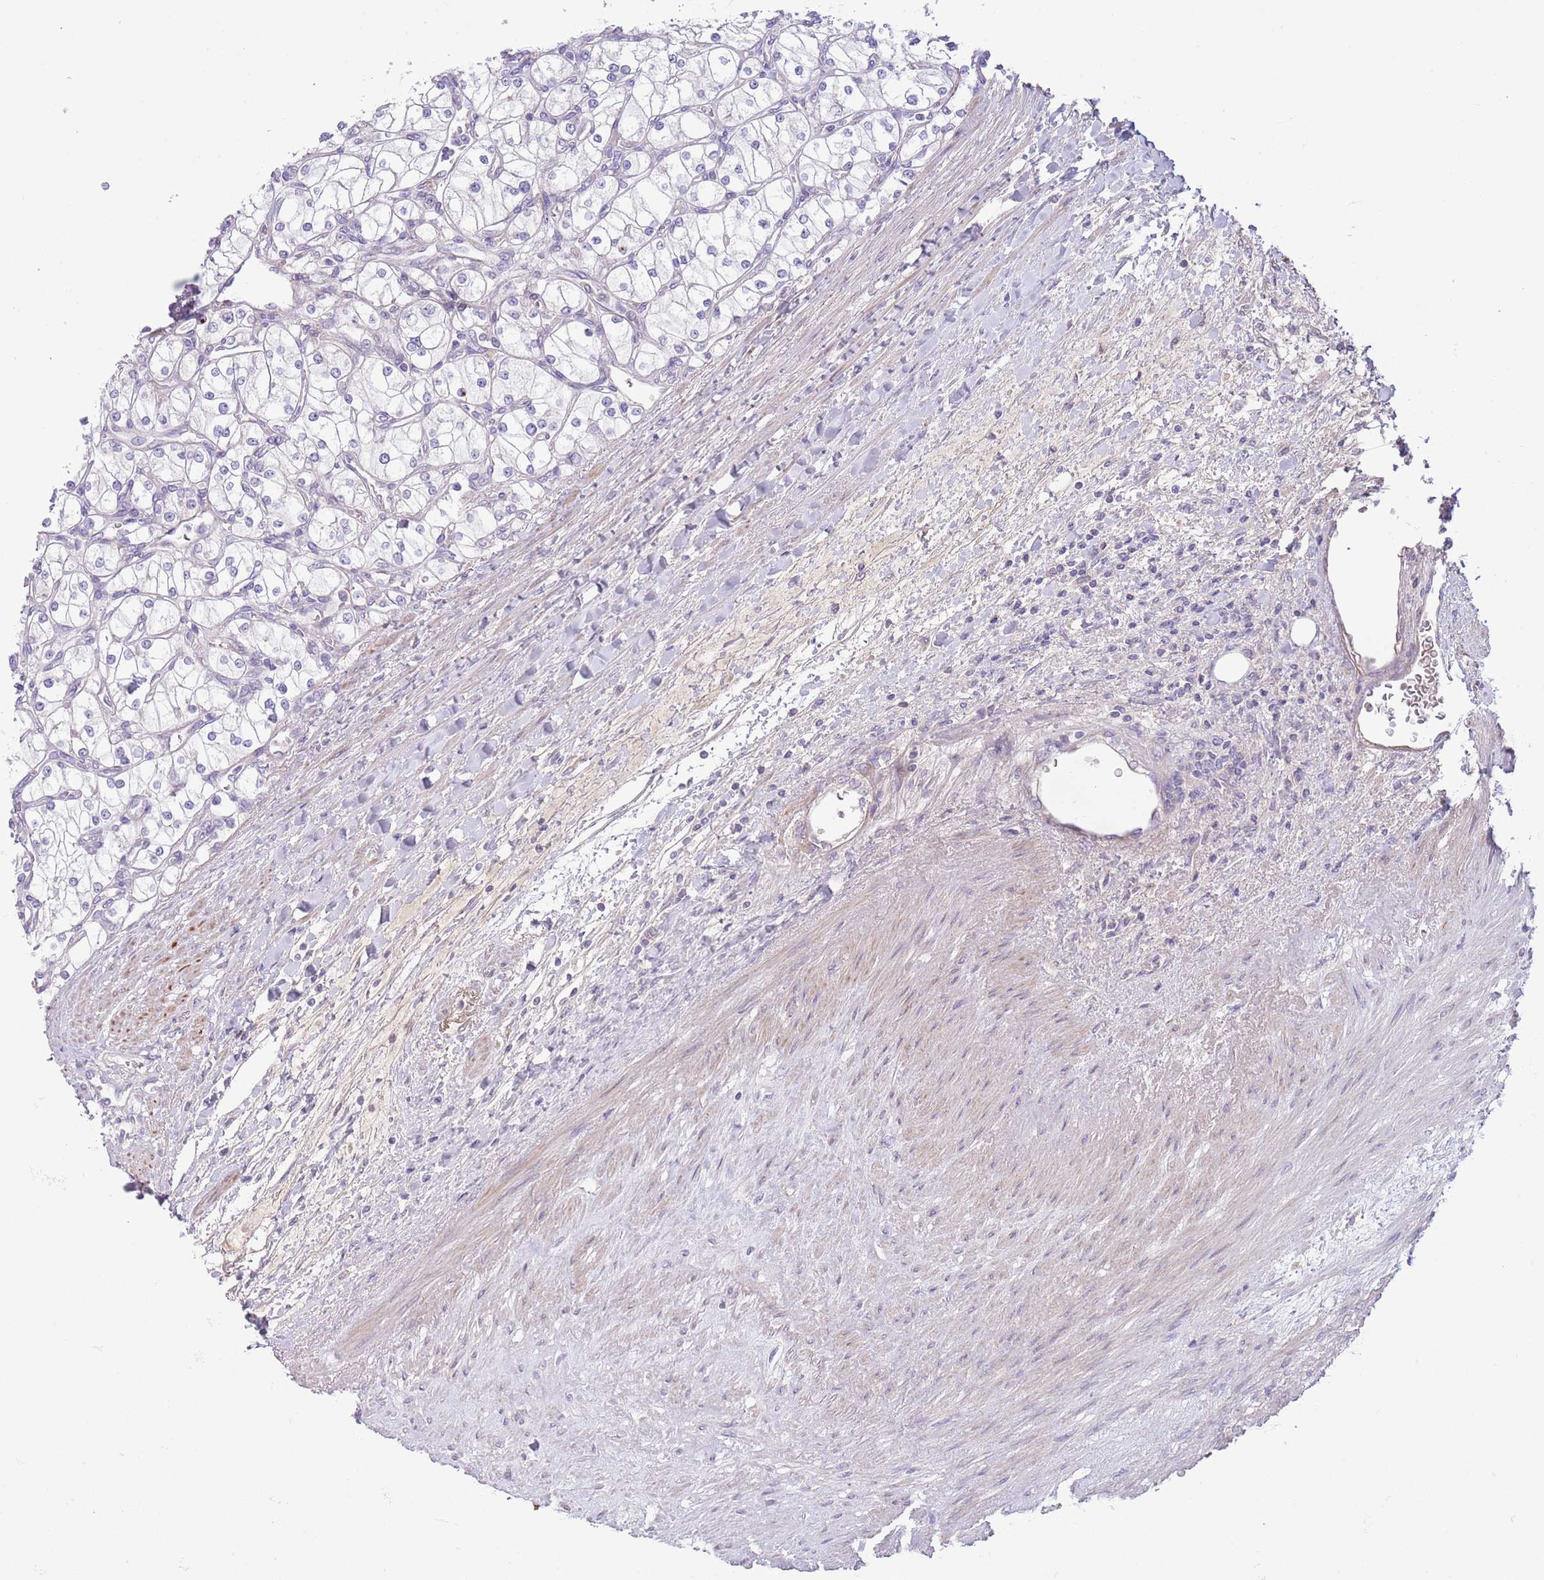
{"staining": {"intensity": "negative", "quantity": "none", "location": "none"}, "tissue": "renal cancer", "cell_type": "Tumor cells", "image_type": "cancer", "snomed": [{"axis": "morphology", "description": "Adenocarcinoma, NOS"}, {"axis": "topography", "description": "Kidney"}], "caption": "The micrograph reveals no significant staining in tumor cells of renal adenocarcinoma. (Stains: DAB (3,3'-diaminobenzidine) immunohistochemistry with hematoxylin counter stain, Microscopy: brightfield microscopy at high magnification).", "gene": "CFH", "patient": {"sex": "male", "age": 80}}